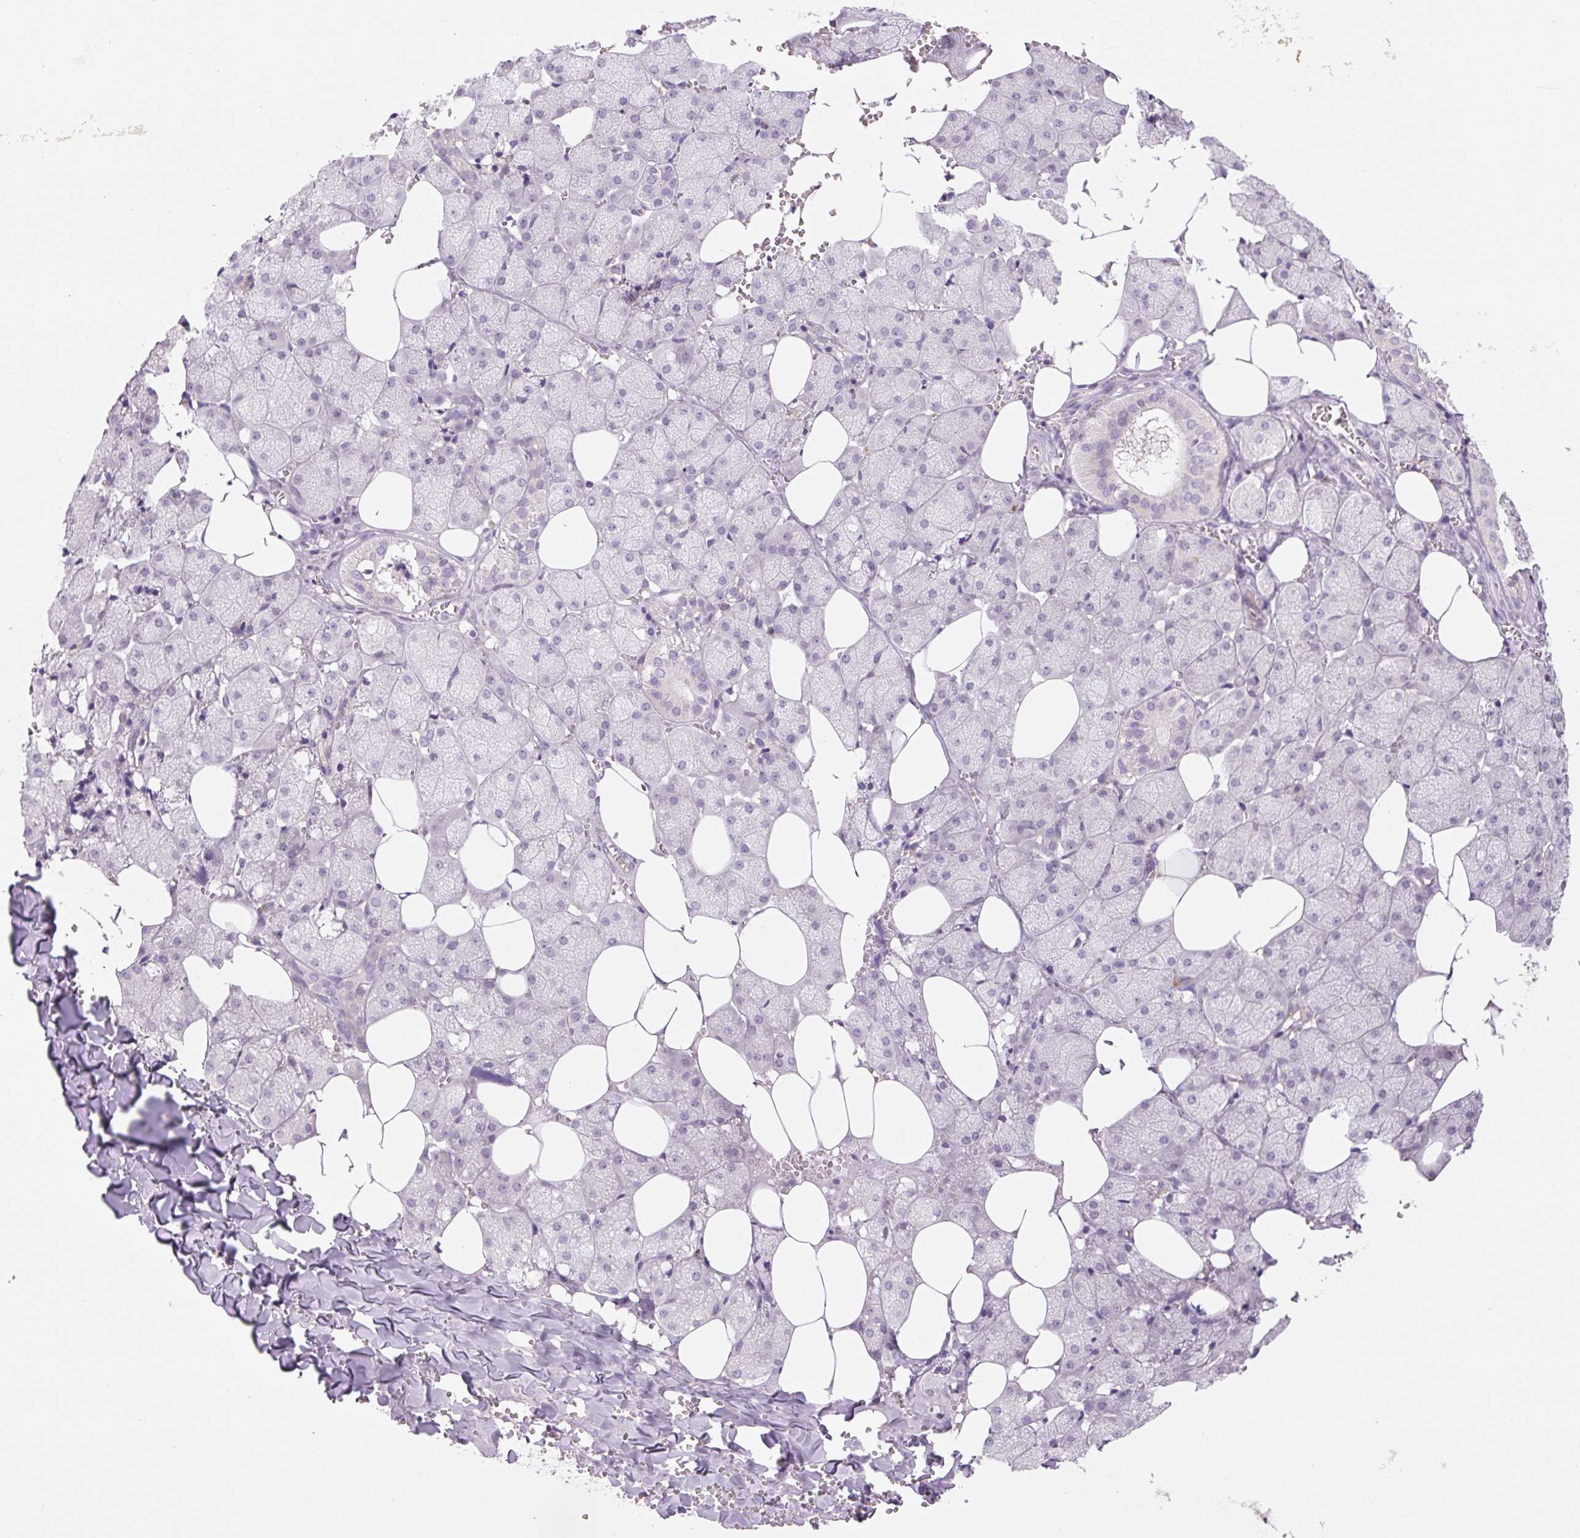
{"staining": {"intensity": "negative", "quantity": "none", "location": "none"}, "tissue": "salivary gland", "cell_type": "Glandular cells", "image_type": "normal", "snomed": [{"axis": "morphology", "description": "Normal tissue, NOS"}, {"axis": "topography", "description": "Salivary gland"}, {"axis": "topography", "description": "Peripheral nerve tissue"}], "caption": "This histopathology image is of benign salivary gland stained with immunohistochemistry (IHC) to label a protein in brown with the nuclei are counter-stained blue. There is no positivity in glandular cells. The staining was performed using DAB to visualize the protein expression in brown, while the nuclei were stained in blue with hematoxylin (Magnification: 20x).", "gene": "TMEM100", "patient": {"sex": "male", "age": 38}}